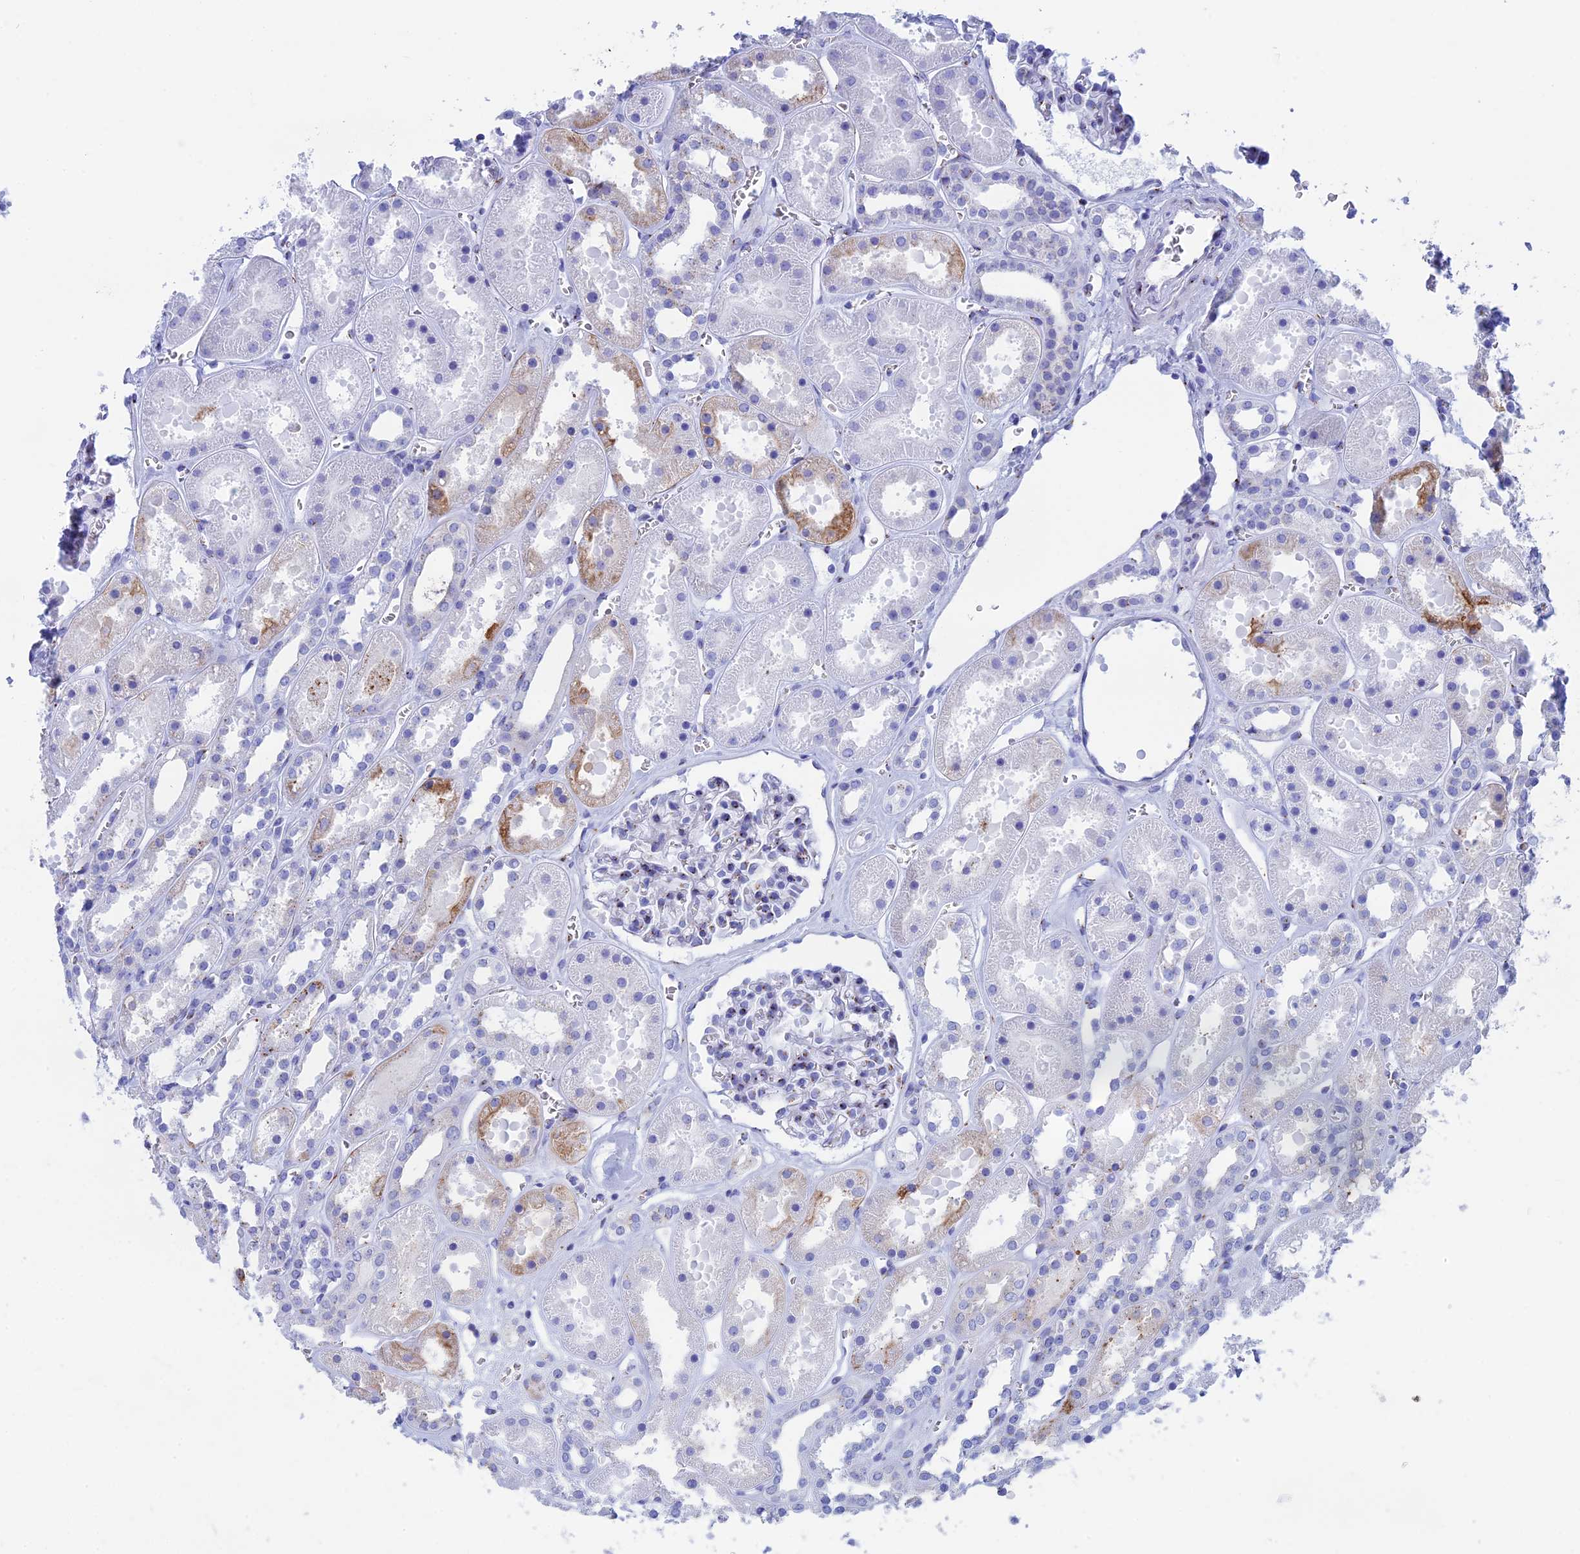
{"staining": {"intensity": "negative", "quantity": "none", "location": "none"}, "tissue": "kidney", "cell_type": "Cells in glomeruli", "image_type": "normal", "snomed": [{"axis": "morphology", "description": "Normal tissue, NOS"}, {"axis": "topography", "description": "Kidney"}], "caption": "This is an IHC photomicrograph of benign kidney. There is no positivity in cells in glomeruli.", "gene": "ERICH4", "patient": {"sex": "female", "age": 41}}